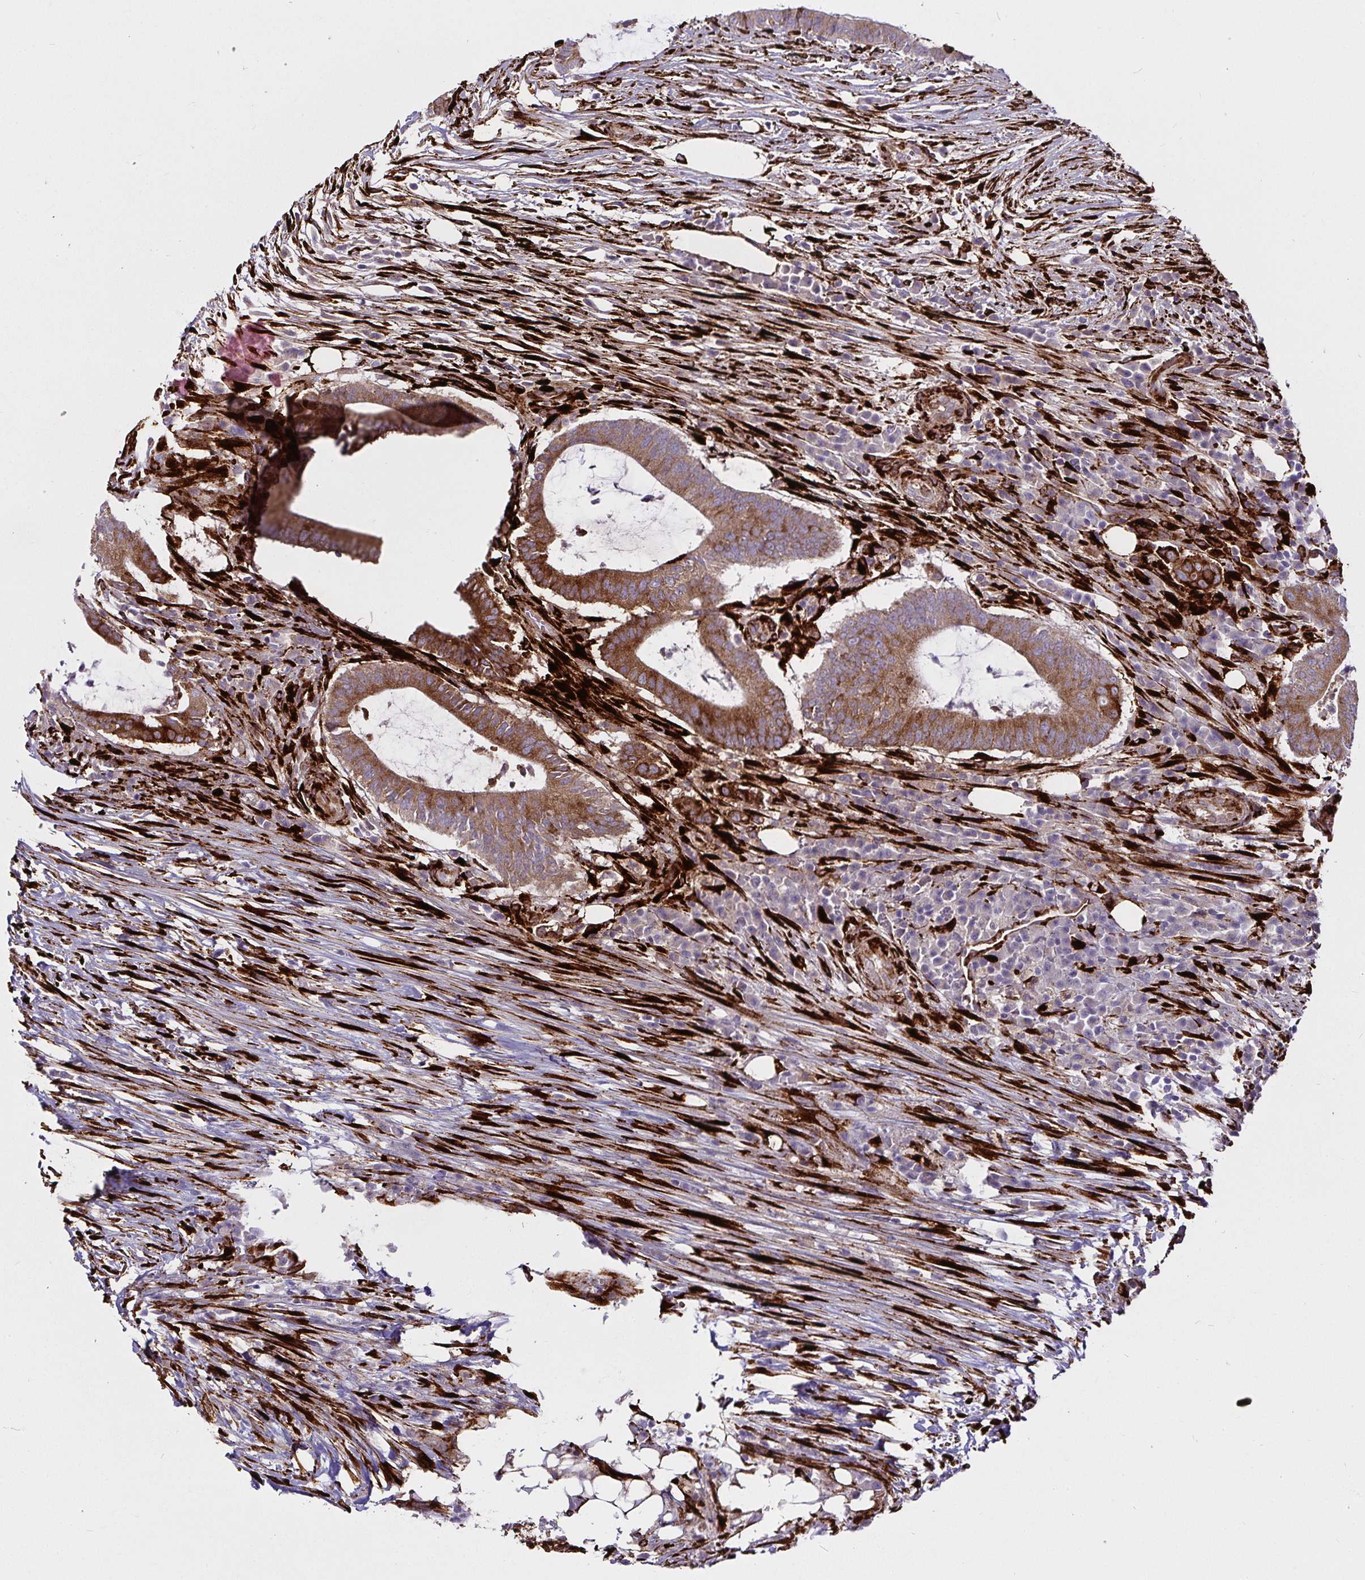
{"staining": {"intensity": "moderate", "quantity": ">75%", "location": "cytoplasmic/membranous"}, "tissue": "colorectal cancer", "cell_type": "Tumor cells", "image_type": "cancer", "snomed": [{"axis": "morphology", "description": "Adenocarcinoma, NOS"}, {"axis": "topography", "description": "Colon"}], "caption": "This is a photomicrograph of immunohistochemistry (IHC) staining of adenocarcinoma (colorectal), which shows moderate staining in the cytoplasmic/membranous of tumor cells.", "gene": "P4HA2", "patient": {"sex": "female", "age": 43}}